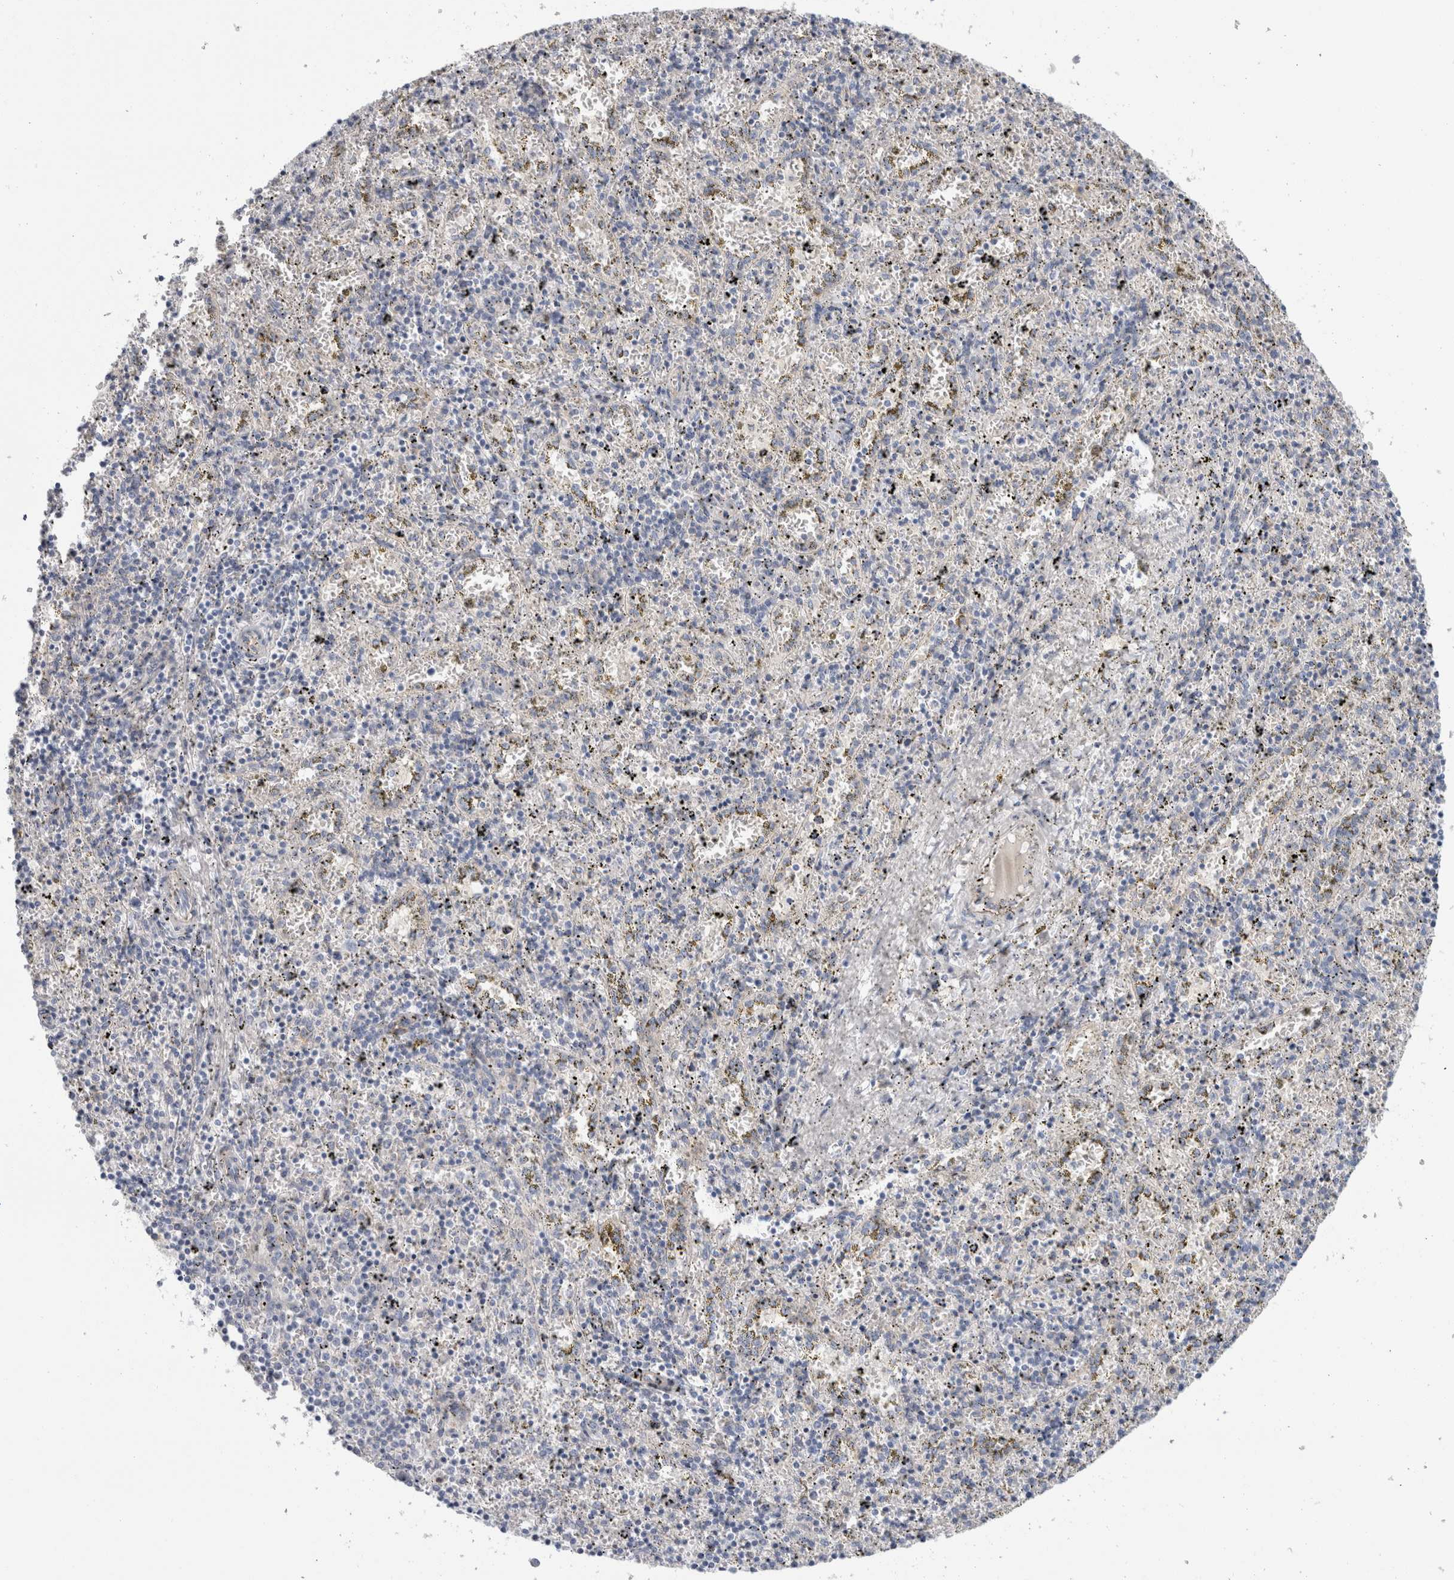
{"staining": {"intensity": "negative", "quantity": "none", "location": "none"}, "tissue": "spleen", "cell_type": "Cells in red pulp", "image_type": "normal", "snomed": [{"axis": "morphology", "description": "Normal tissue, NOS"}, {"axis": "topography", "description": "Spleen"}], "caption": "This is an immunohistochemistry (IHC) micrograph of benign spleen. There is no expression in cells in red pulp.", "gene": "CD55", "patient": {"sex": "male", "age": 11}}